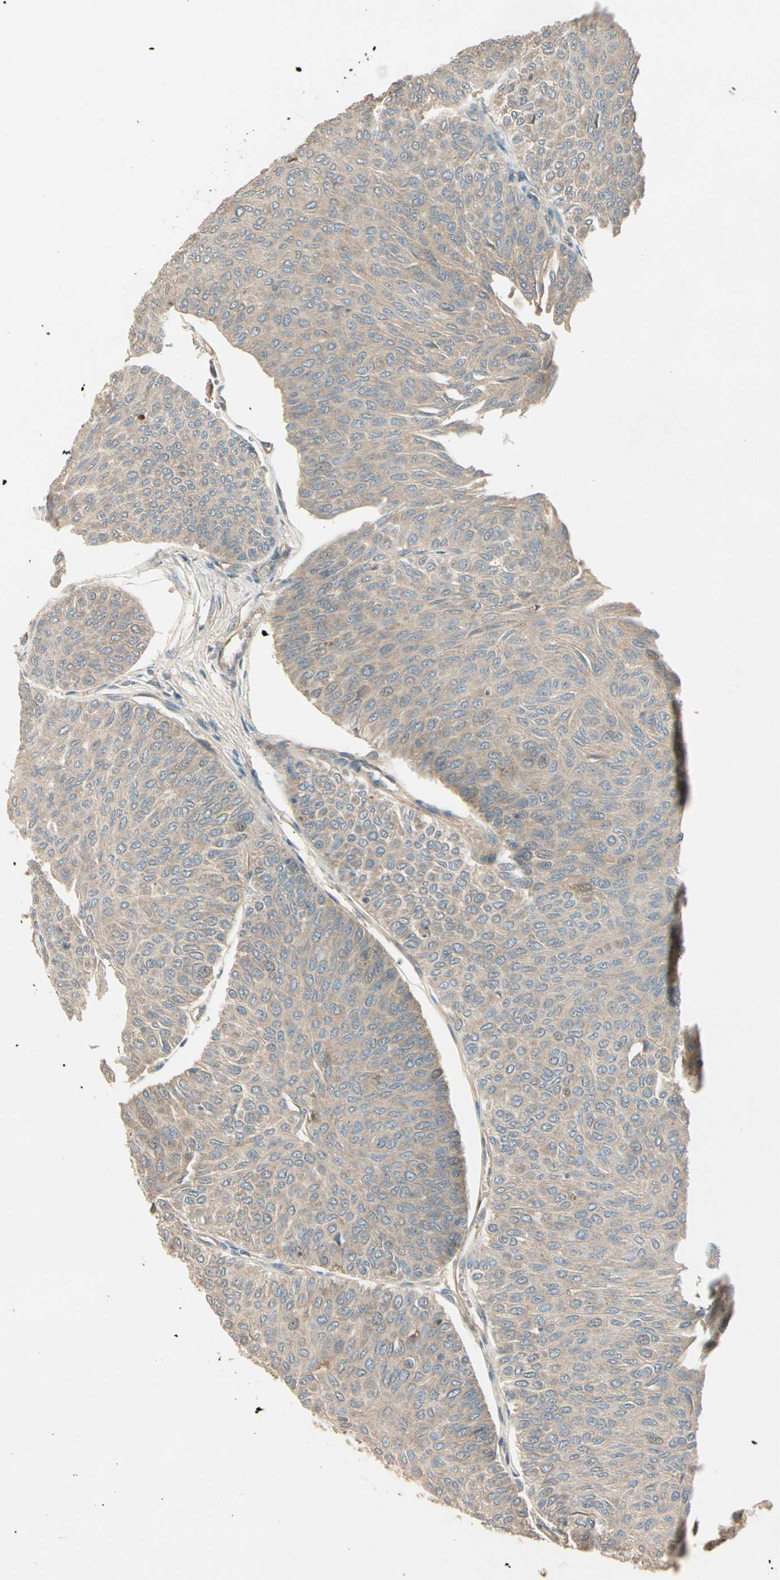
{"staining": {"intensity": "weak", "quantity": ">75%", "location": "cytoplasmic/membranous"}, "tissue": "urothelial cancer", "cell_type": "Tumor cells", "image_type": "cancer", "snomed": [{"axis": "morphology", "description": "Urothelial carcinoma, Low grade"}, {"axis": "topography", "description": "Urinary bladder"}], "caption": "DAB (3,3'-diaminobenzidine) immunohistochemical staining of human urothelial cancer exhibits weak cytoplasmic/membranous protein positivity in about >75% of tumor cells. (DAB (3,3'-diaminobenzidine) IHC, brown staining for protein, blue staining for nuclei).", "gene": "TNFRSF21", "patient": {"sex": "male", "age": 78}}